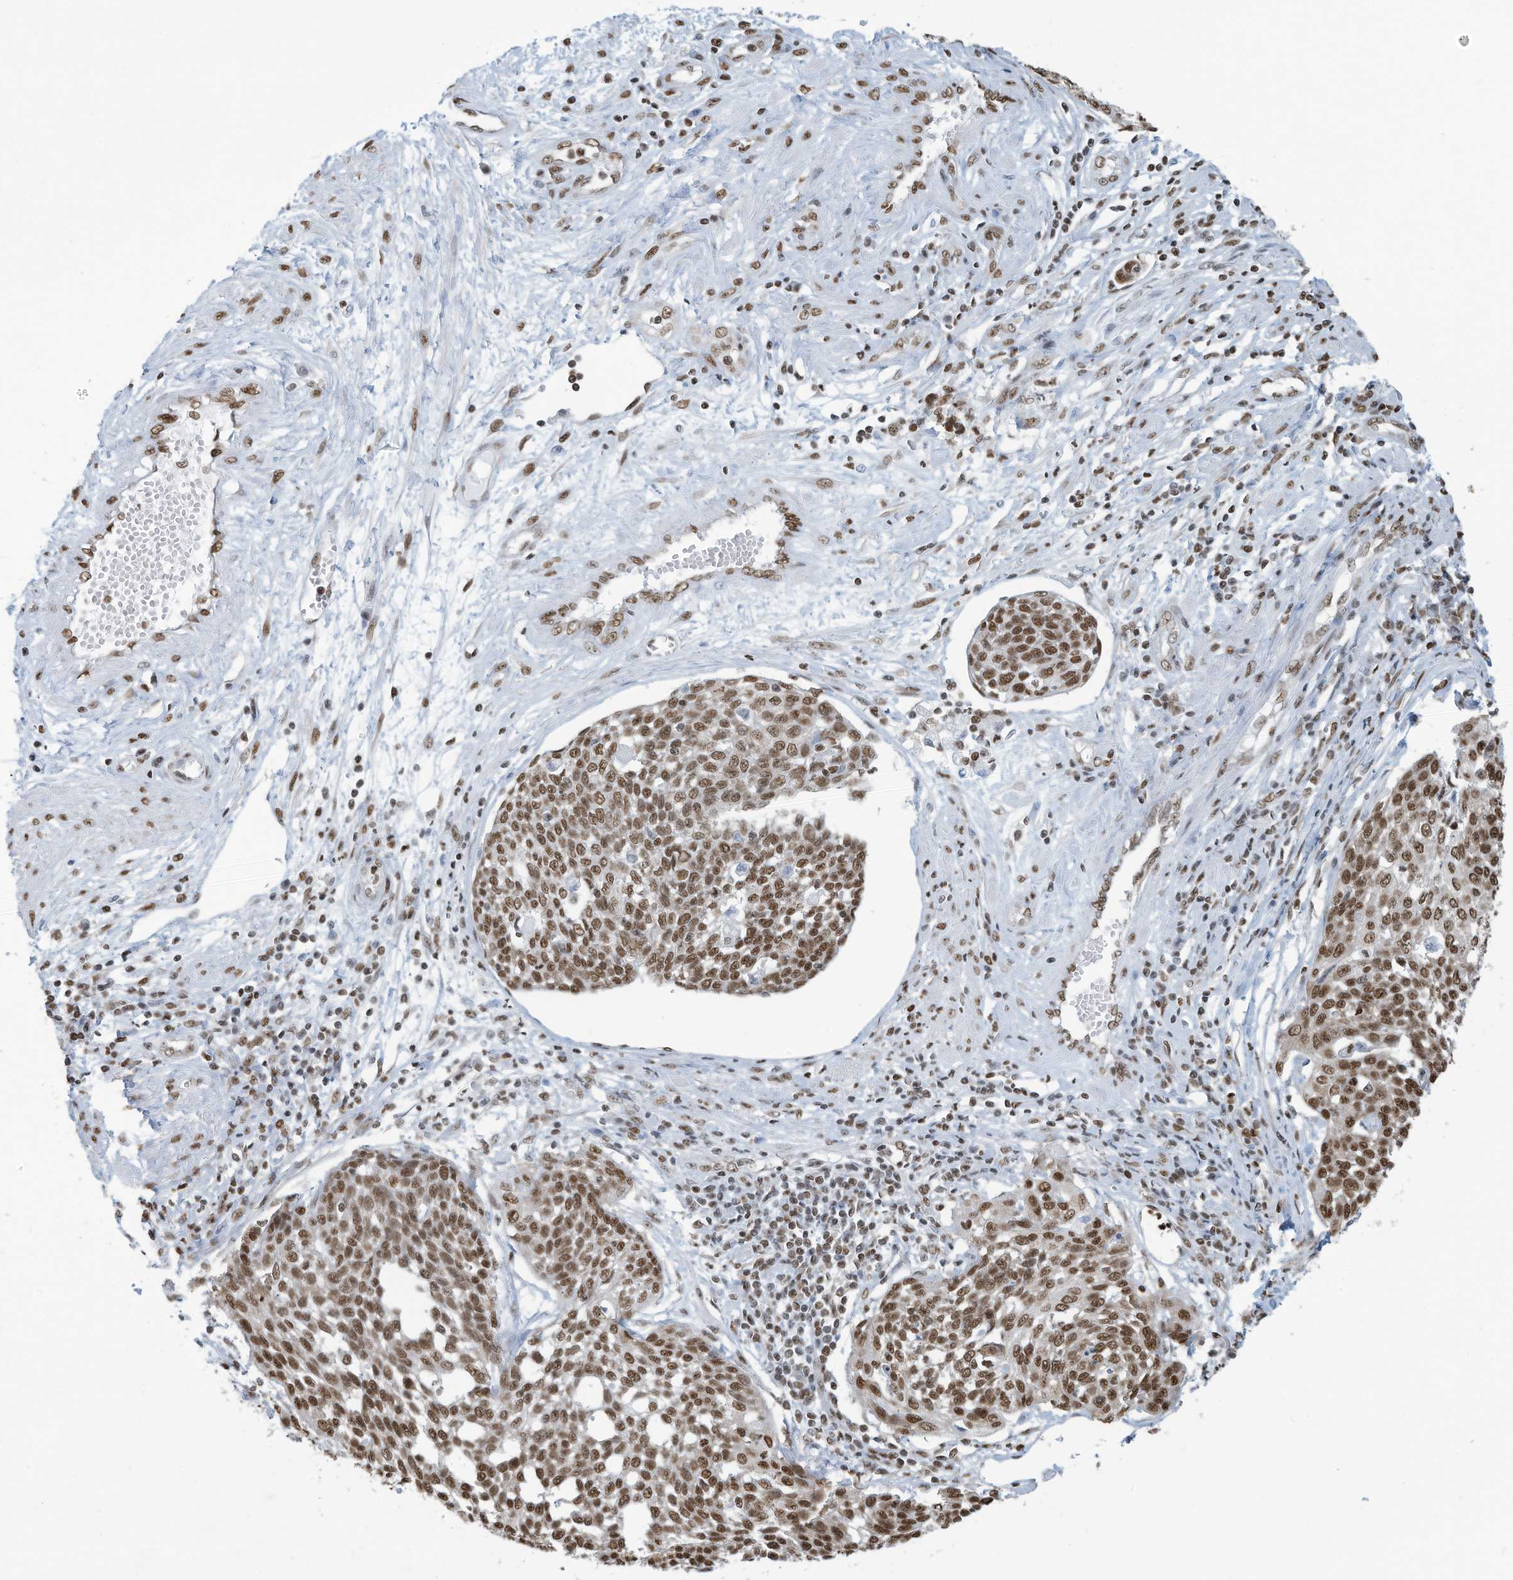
{"staining": {"intensity": "strong", "quantity": ">75%", "location": "nuclear"}, "tissue": "cervical cancer", "cell_type": "Tumor cells", "image_type": "cancer", "snomed": [{"axis": "morphology", "description": "Squamous cell carcinoma, NOS"}, {"axis": "topography", "description": "Cervix"}], "caption": "Approximately >75% of tumor cells in human cervical cancer demonstrate strong nuclear protein staining as visualized by brown immunohistochemical staining.", "gene": "SARNP", "patient": {"sex": "female", "age": 34}}